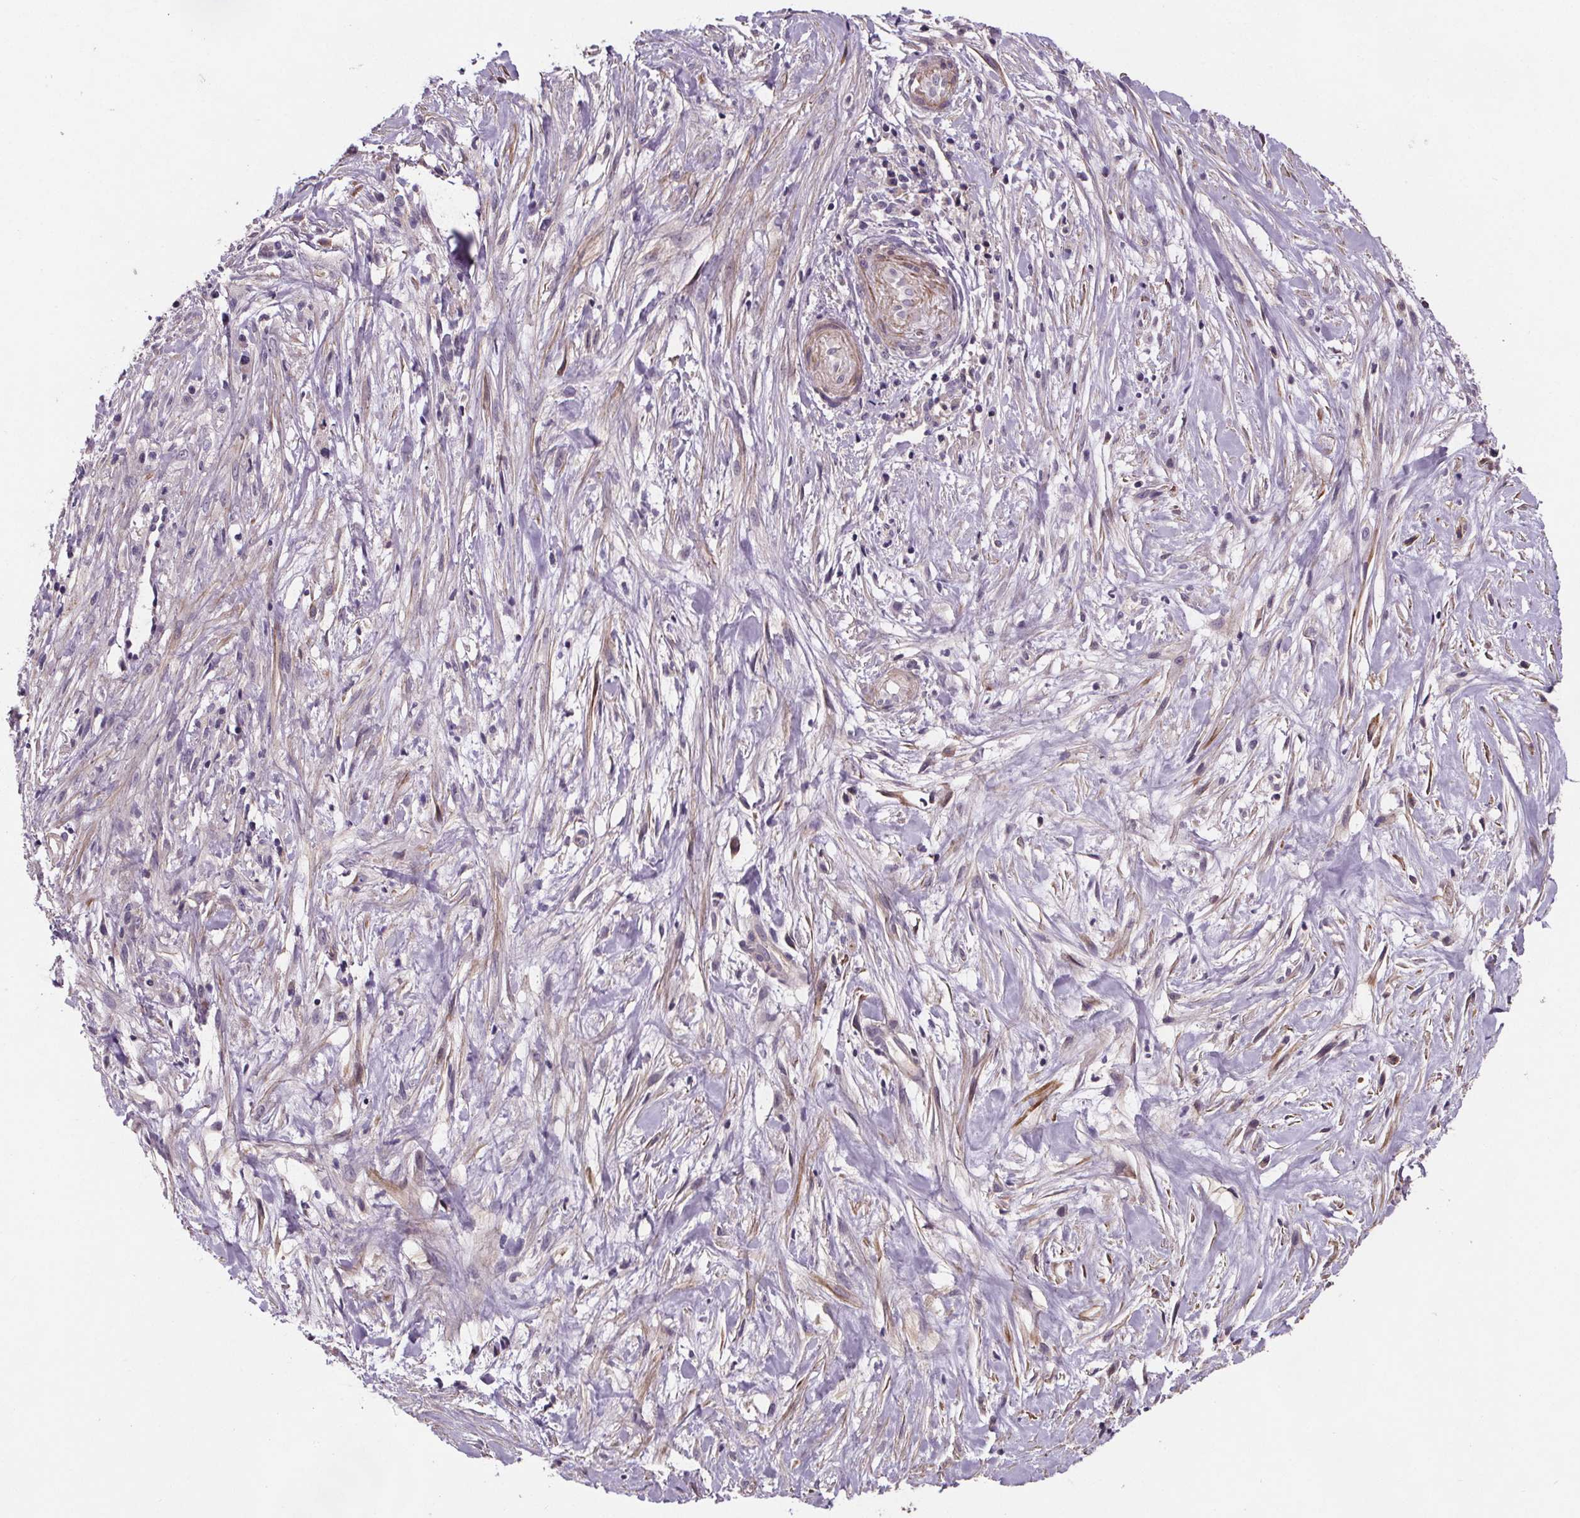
{"staining": {"intensity": "negative", "quantity": "none", "location": "none"}, "tissue": "ovarian cancer", "cell_type": "Tumor cells", "image_type": "cancer", "snomed": [{"axis": "morphology", "description": "Cystadenocarcinoma, serous, NOS"}, {"axis": "topography", "description": "Ovary"}], "caption": "Photomicrograph shows no protein expression in tumor cells of ovarian cancer tissue.", "gene": "CLN3", "patient": {"sex": "female", "age": 76}}